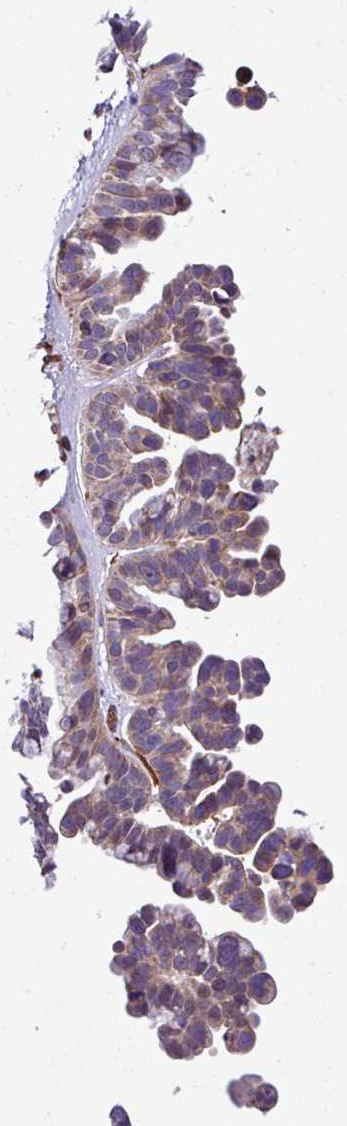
{"staining": {"intensity": "weak", "quantity": "25%-75%", "location": "cytoplasmic/membranous"}, "tissue": "ovarian cancer", "cell_type": "Tumor cells", "image_type": "cancer", "snomed": [{"axis": "morphology", "description": "Cystadenocarcinoma, serous, NOS"}, {"axis": "topography", "description": "Ovary"}], "caption": "A low amount of weak cytoplasmic/membranous expression is seen in approximately 25%-75% of tumor cells in ovarian cancer (serous cystadenocarcinoma) tissue. (Stains: DAB (3,3'-diaminobenzidine) in brown, nuclei in blue, Microscopy: brightfield microscopy at high magnification).", "gene": "FAM47E", "patient": {"sex": "female", "age": 56}}